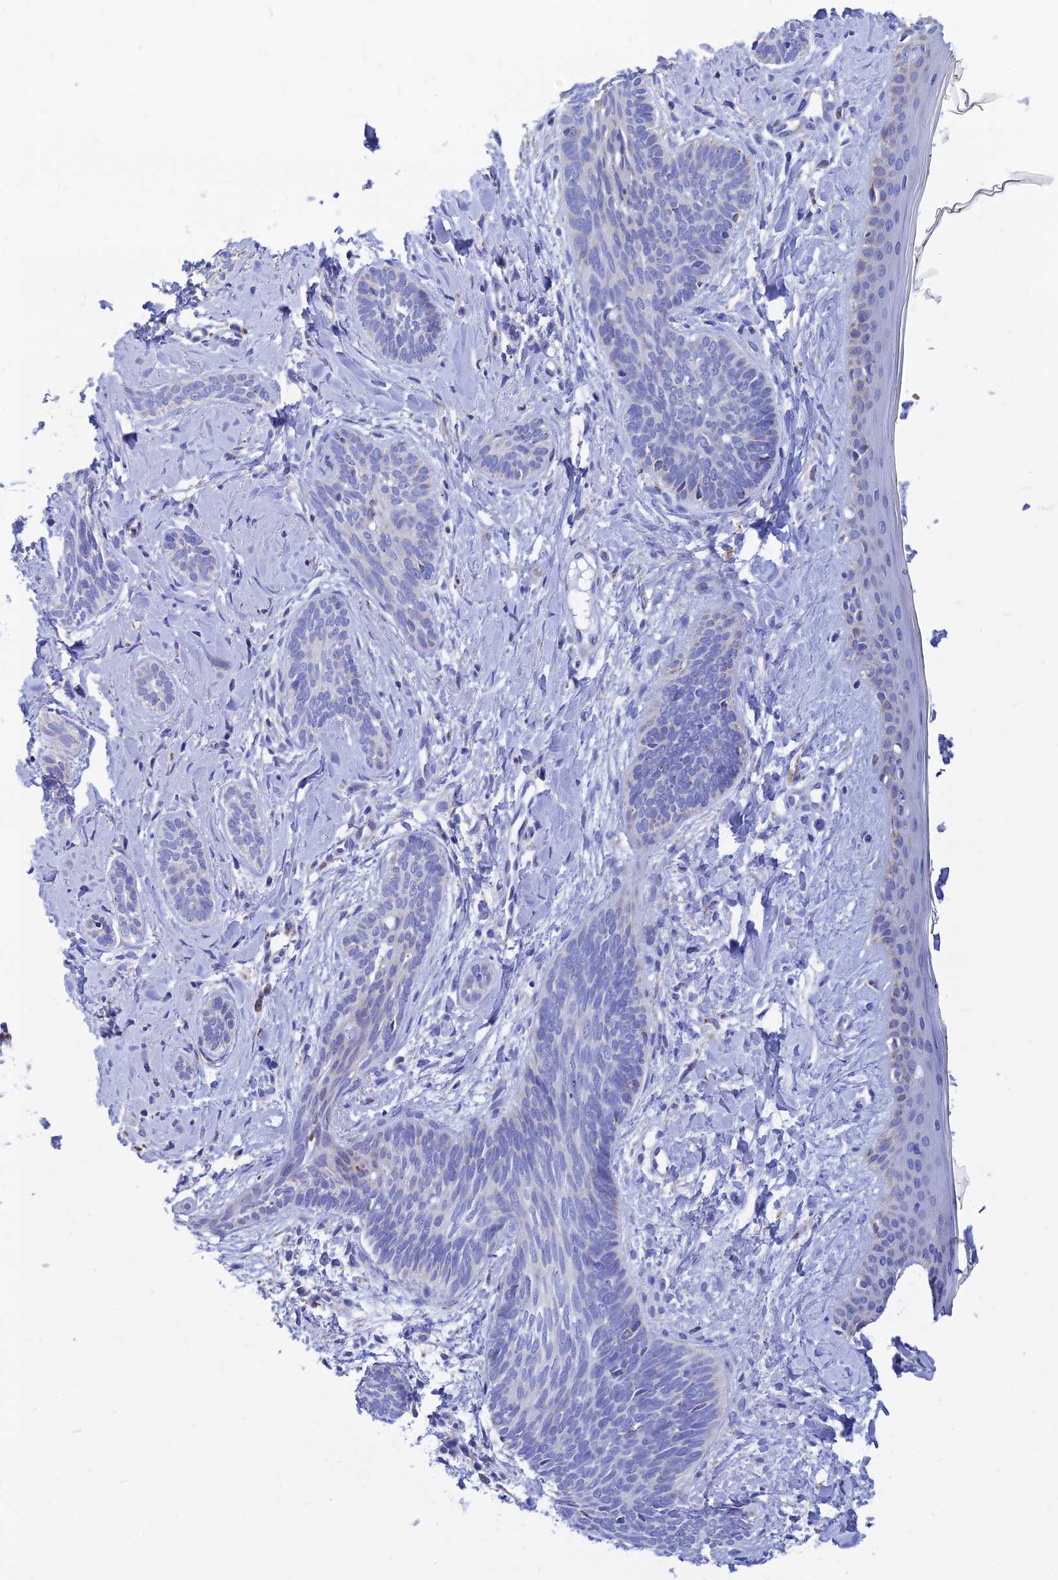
{"staining": {"intensity": "negative", "quantity": "none", "location": "none"}, "tissue": "skin cancer", "cell_type": "Tumor cells", "image_type": "cancer", "snomed": [{"axis": "morphology", "description": "Basal cell carcinoma"}, {"axis": "topography", "description": "Skin"}], "caption": "The image displays no significant staining in tumor cells of skin basal cell carcinoma. (Immunohistochemistry (ihc), brightfield microscopy, high magnification).", "gene": "MGST1", "patient": {"sex": "female", "age": 81}}